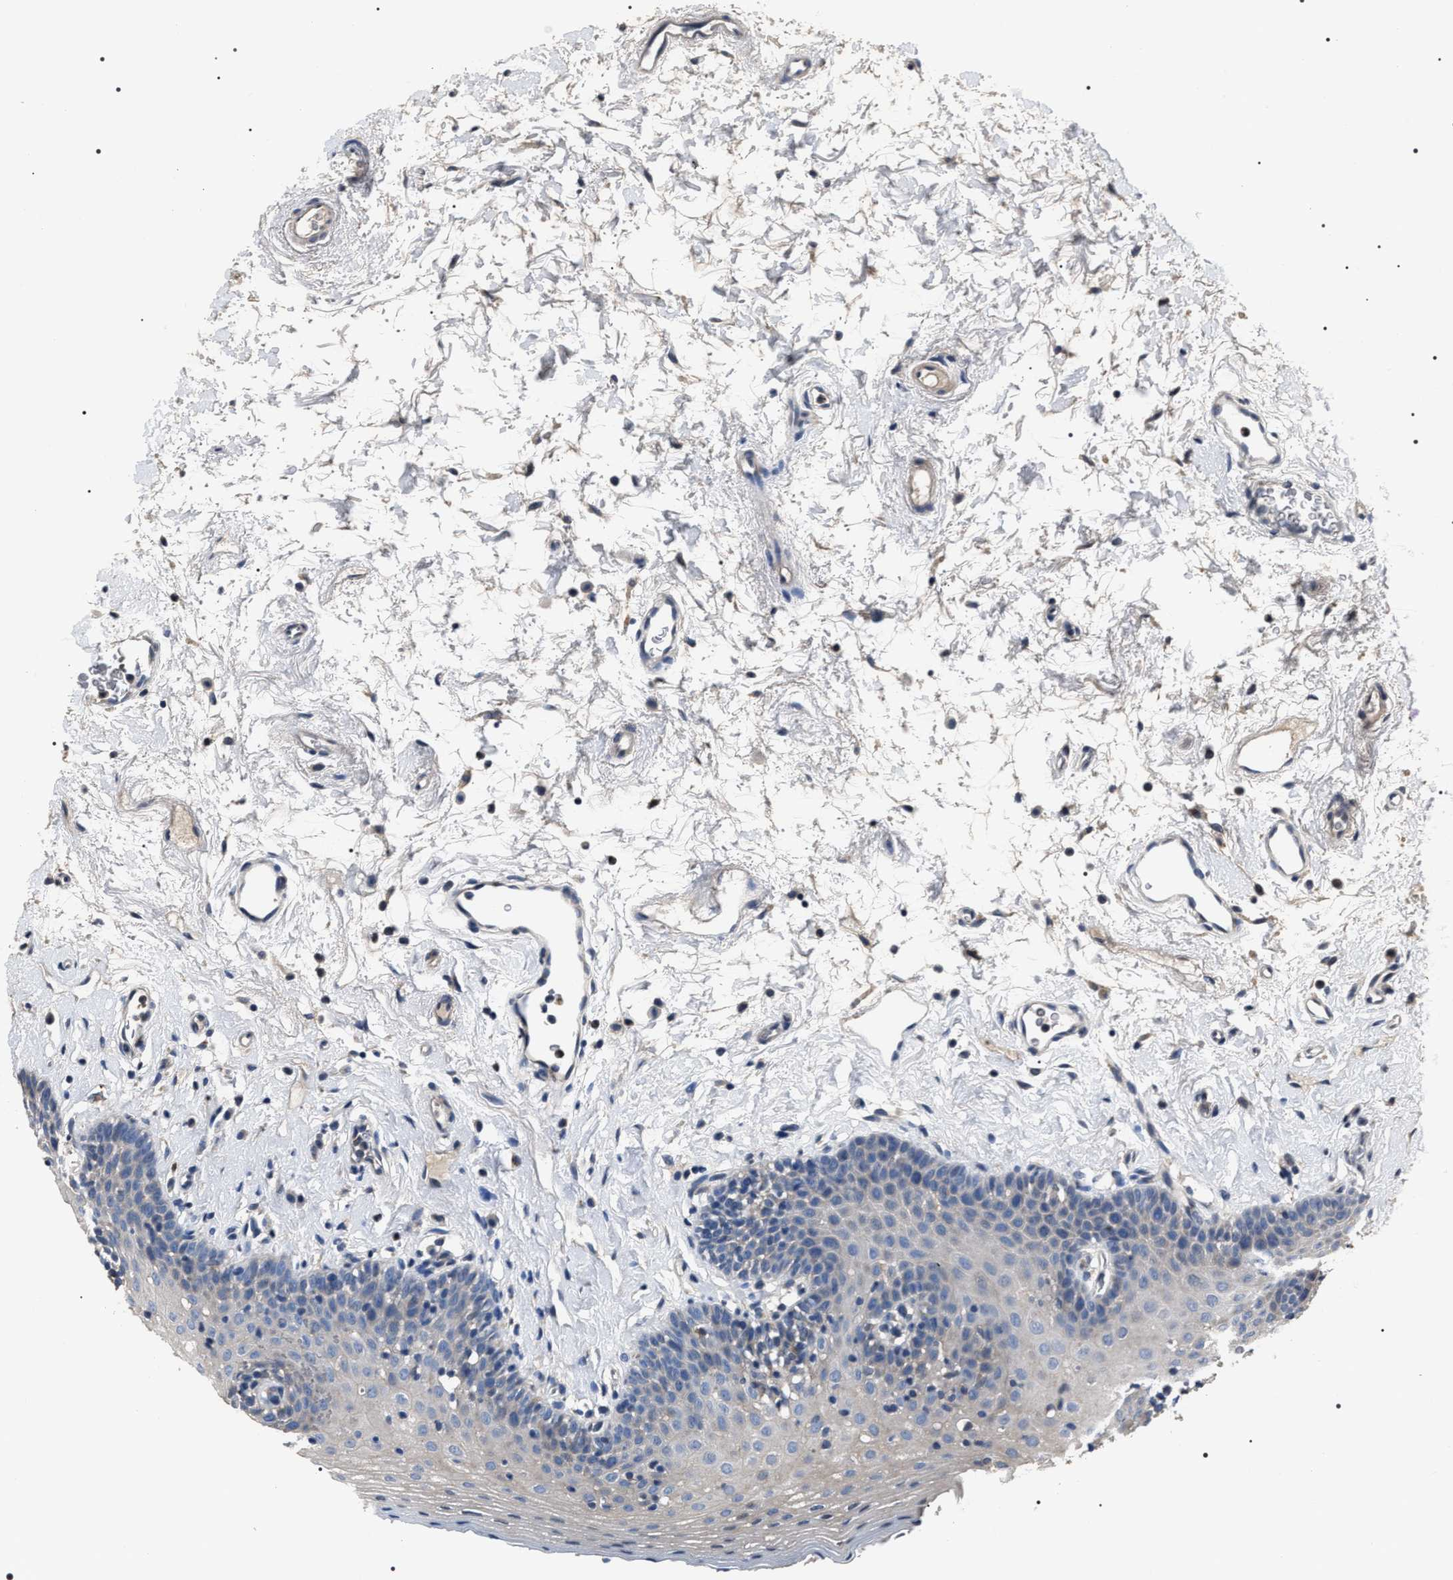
{"staining": {"intensity": "negative", "quantity": "none", "location": "none"}, "tissue": "oral mucosa", "cell_type": "Squamous epithelial cells", "image_type": "normal", "snomed": [{"axis": "morphology", "description": "Normal tissue, NOS"}, {"axis": "topography", "description": "Oral tissue"}], "caption": "Benign oral mucosa was stained to show a protein in brown. There is no significant positivity in squamous epithelial cells.", "gene": "TRIM54", "patient": {"sex": "male", "age": 66}}